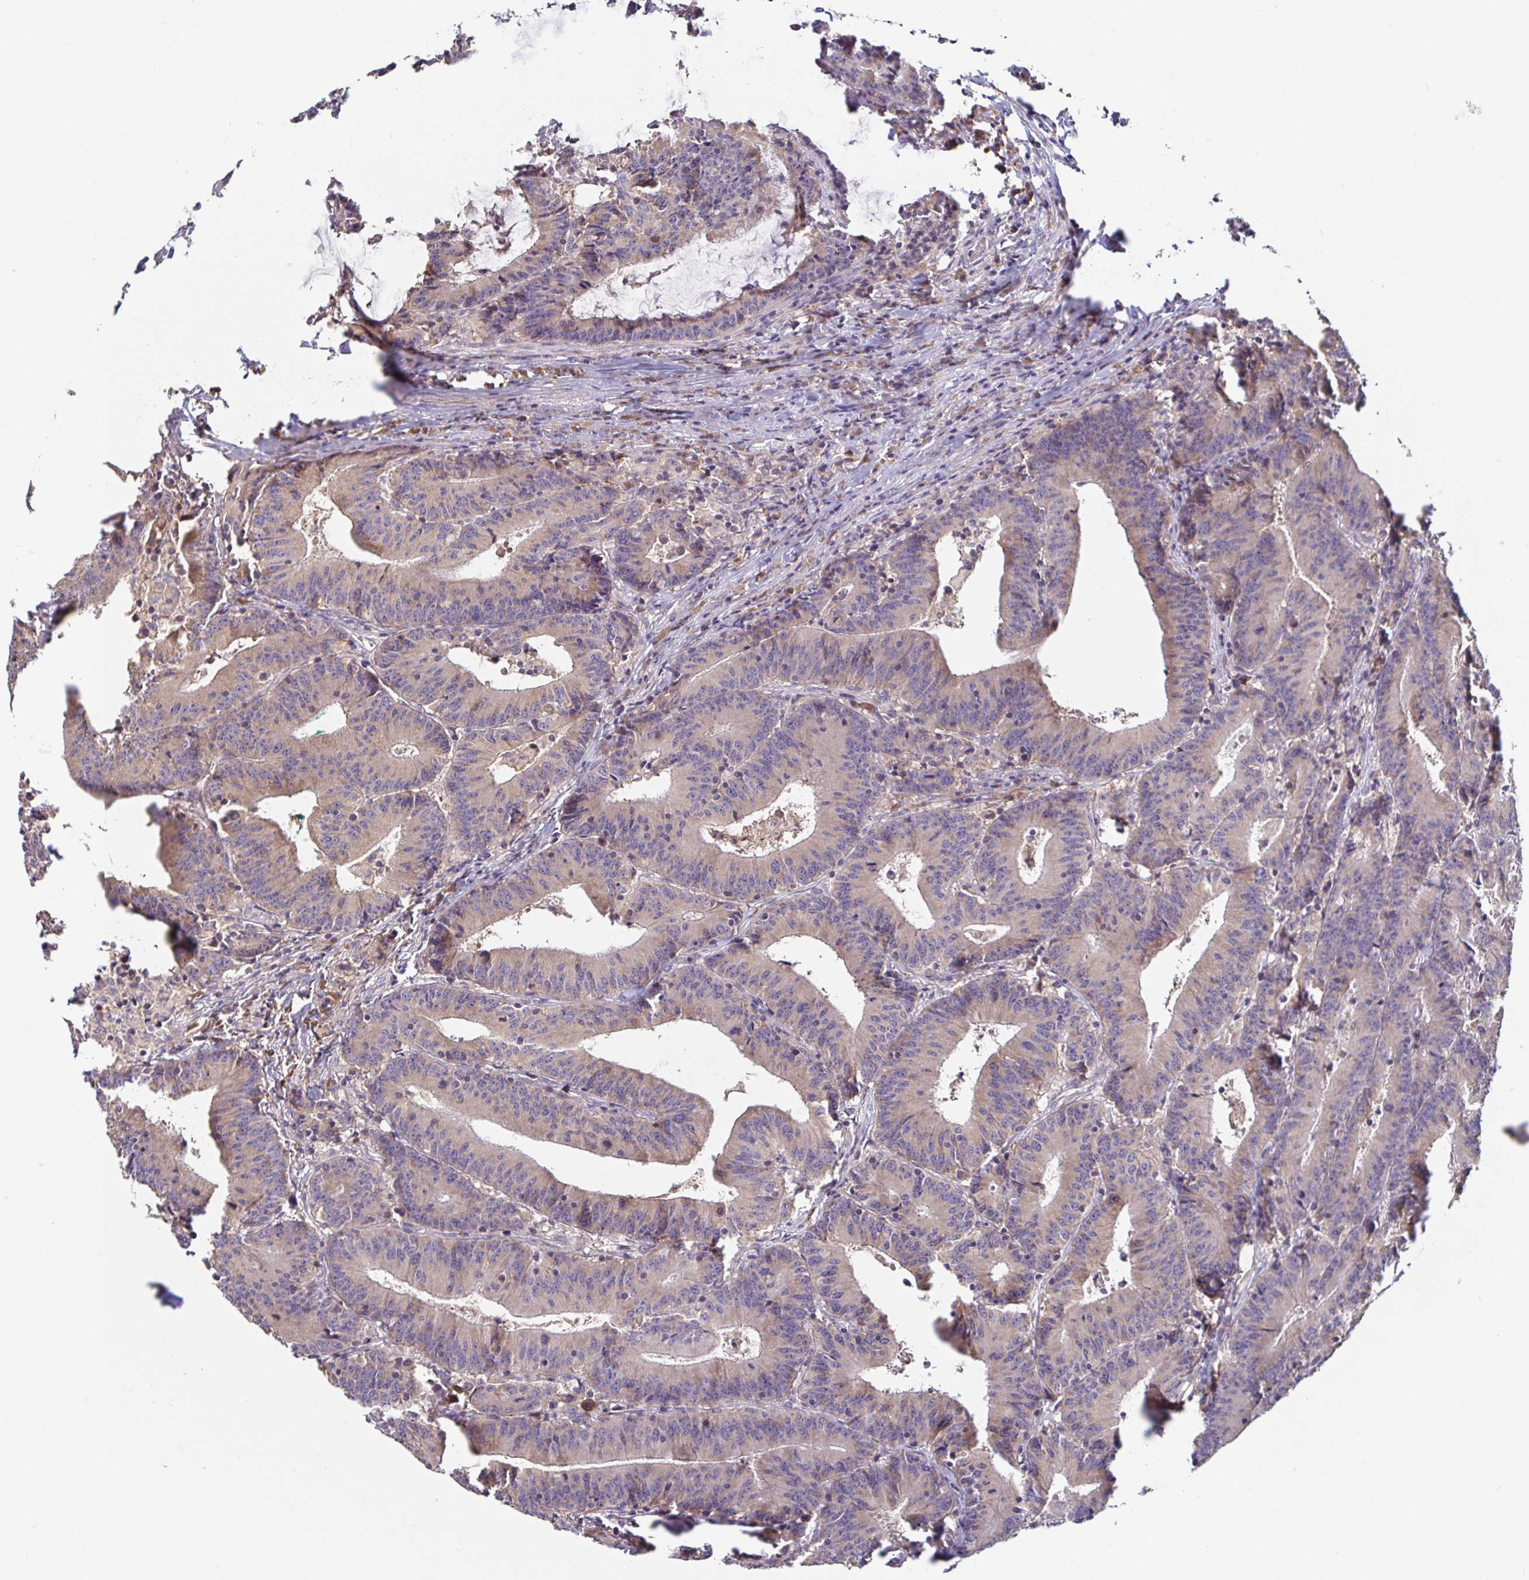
{"staining": {"intensity": "weak", "quantity": "<25%", "location": "cytoplasmic/membranous"}, "tissue": "colorectal cancer", "cell_type": "Tumor cells", "image_type": "cancer", "snomed": [{"axis": "morphology", "description": "Adenocarcinoma, NOS"}, {"axis": "topography", "description": "Colon"}], "caption": "Protein analysis of adenocarcinoma (colorectal) shows no significant positivity in tumor cells.", "gene": "LARP1", "patient": {"sex": "female", "age": 78}}